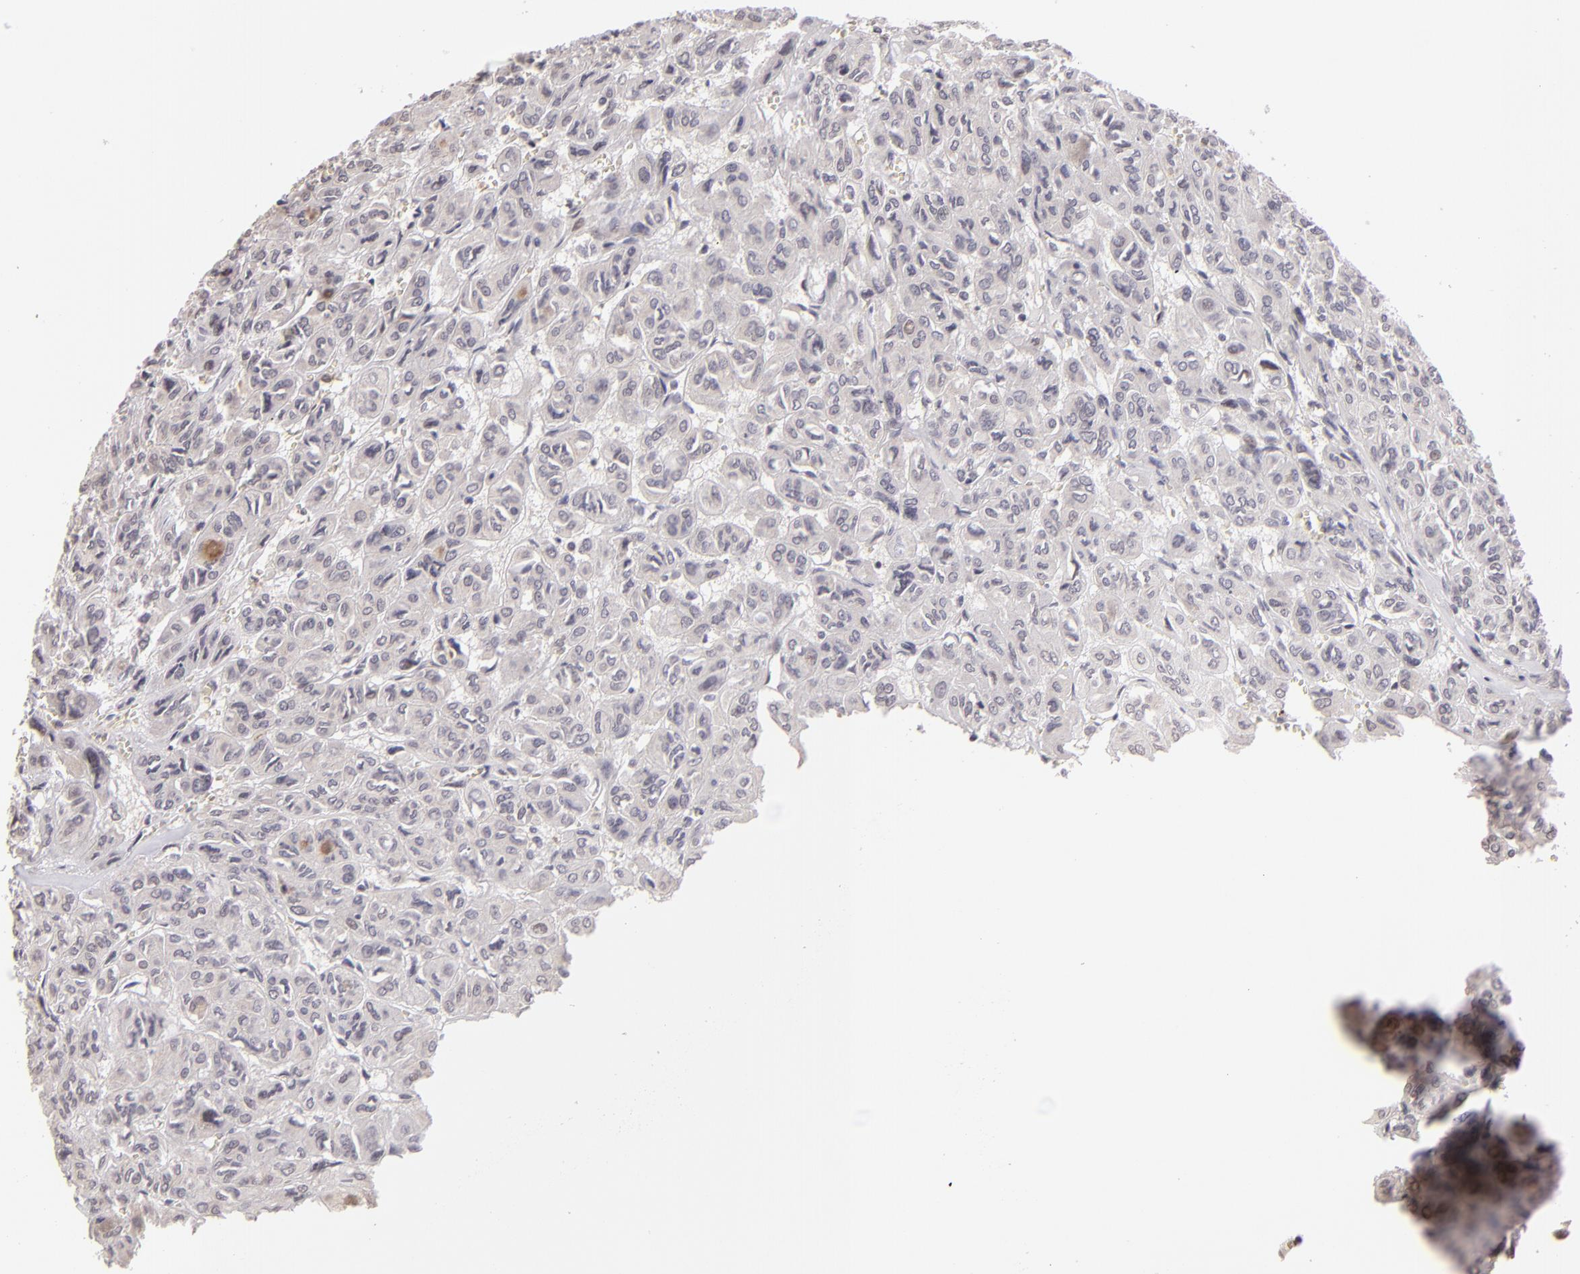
{"staining": {"intensity": "weak", "quantity": "<25%", "location": "nuclear"}, "tissue": "thyroid cancer", "cell_type": "Tumor cells", "image_type": "cancer", "snomed": [{"axis": "morphology", "description": "Follicular adenoma carcinoma, NOS"}, {"axis": "topography", "description": "Thyroid gland"}], "caption": "IHC of thyroid cancer (follicular adenoma carcinoma) shows no staining in tumor cells.", "gene": "RARB", "patient": {"sex": "female", "age": 71}}